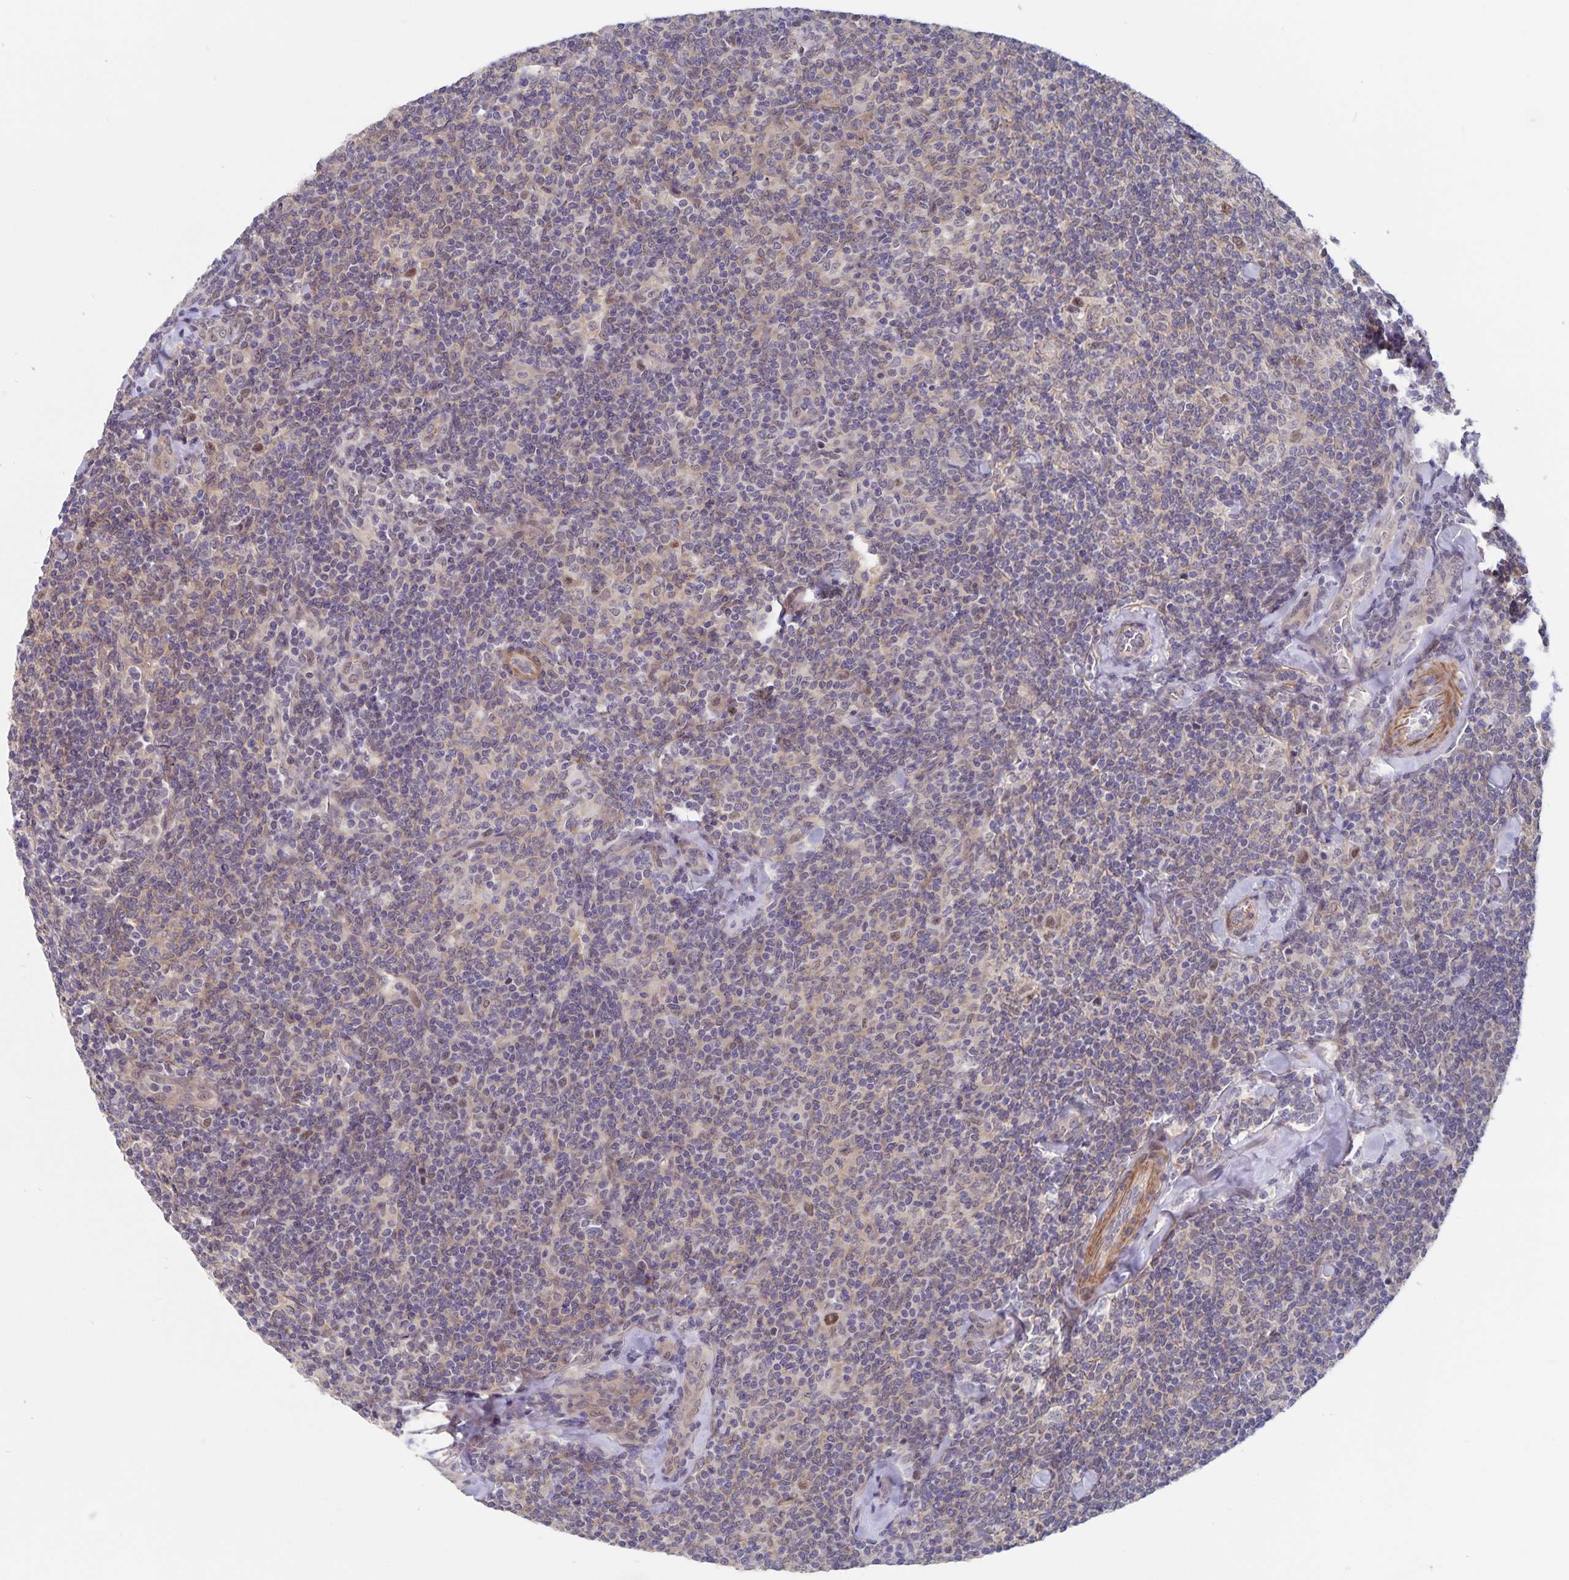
{"staining": {"intensity": "negative", "quantity": "none", "location": "none"}, "tissue": "lymphoma", "cell_type": "Tumor cells", "image_type": "cancer", "snomed": [{"axis": "morphology", "description": "Malignant lymphoma, non-Hodgkin's type, Low grade"}, {"axis": "topography", "description": "Lymph node"}], "caption": "Tumor cells are negative for protein expression in human lymphoma.", "gene": "BAG6", "patient": {"sex": "female", "age": 56}}